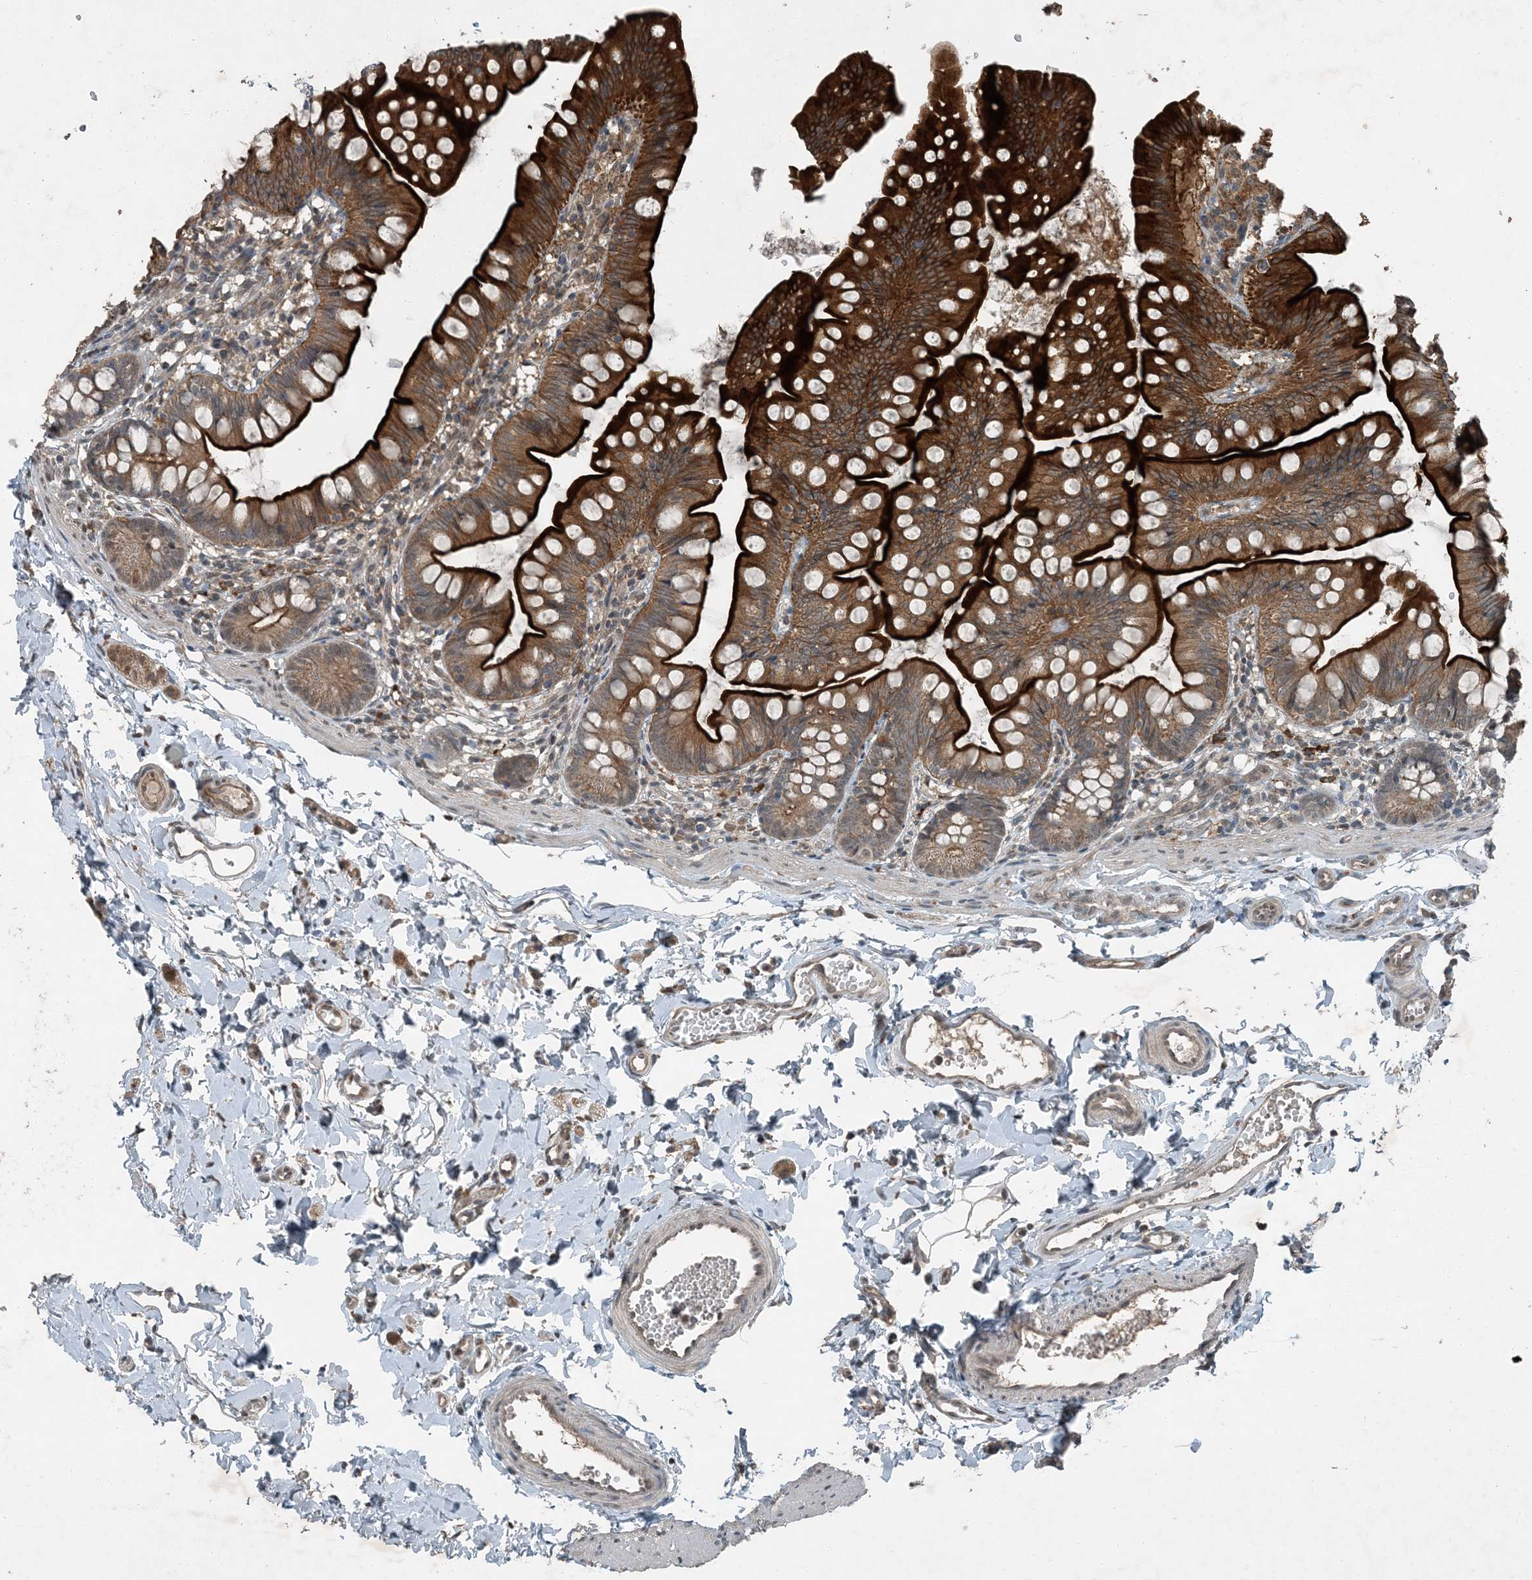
{"staining": {"intensity": "strong", "quantity": ">75%", "location": "cytoplasmic/membranous"}, "tissue": "small intestine", "cell_type": "Glandular cells", "image_type": "normal", "snomed": [{"axis": "morphology", "description": "Normal tissue, NOS"}, {"axis": "topography", "description": "Small intestine"}], "caption": "Glandular cells display high levels of strong cytoplasmic/membranous staining in approximately >75% of cells in unremarkable small intestine. The protein of interest is stained brown, and the nuclei are stained in blue (DAB (3,3'-diaminobenzidine) IHC with brightfield microscopy, high magnification).", "gene": "MDN1", "patient": {"sex": "male", "age": 7}}